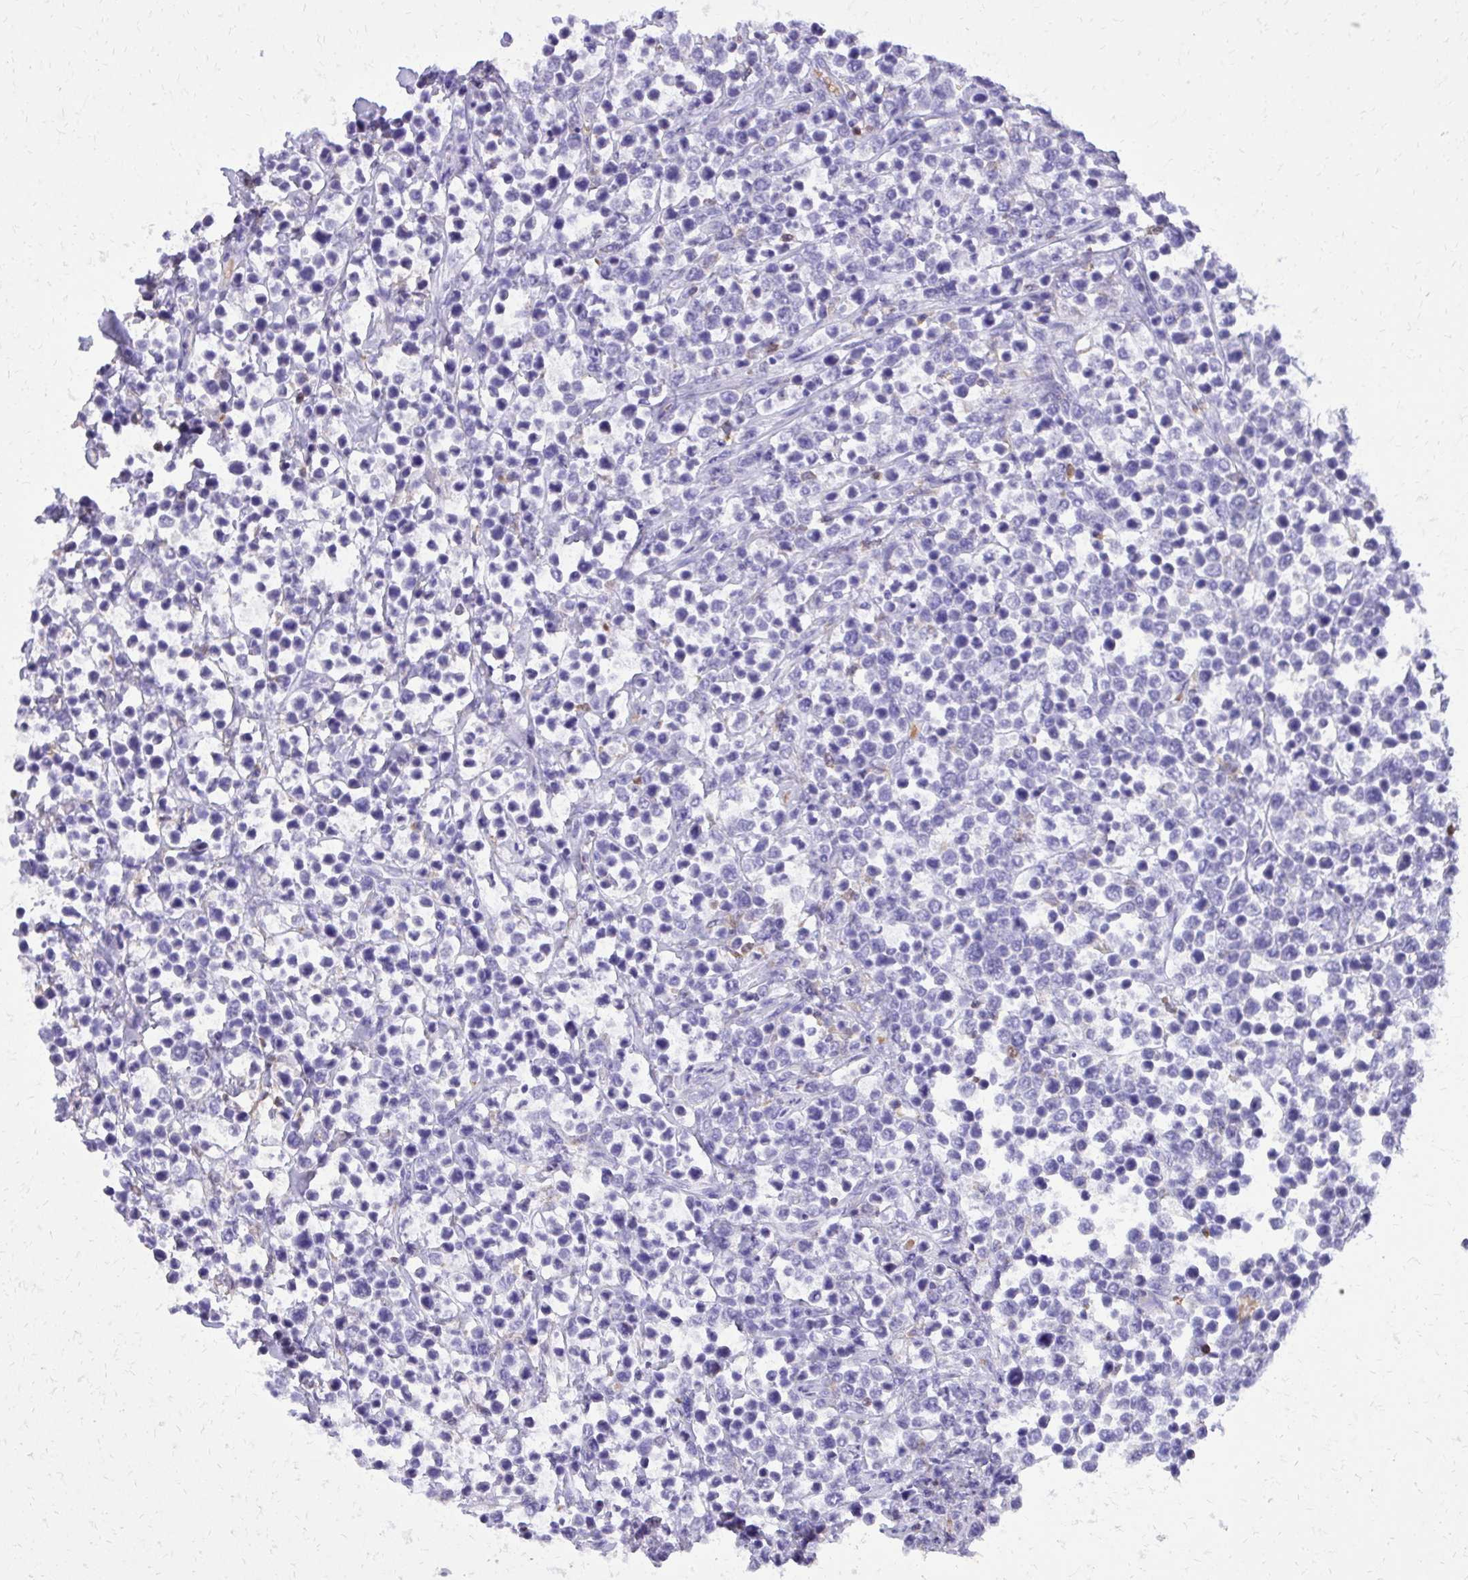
{"staining": {"intensity": "negative", "quantity": "none", "location": "none"}, "tissue": "lymphoma", "cell_type": "Tumor cells", "image_type": "cancer", "snomed": [{"axis": "morphology", "description": "Malignant lymphoma, non-Hodgkin's type, High grade"}, {"axis": "topography", "description": "Soft tissue"}], "caption": "Tumor cells show no significant protein expression in malignant lymphoma, non-Hodgkin's type (high-grade). (Immunohistochemistry (ihc), brightfield microscopy, high magnification).", "gene": "CAT", "patient": {"sex": "female", "age": 56}}